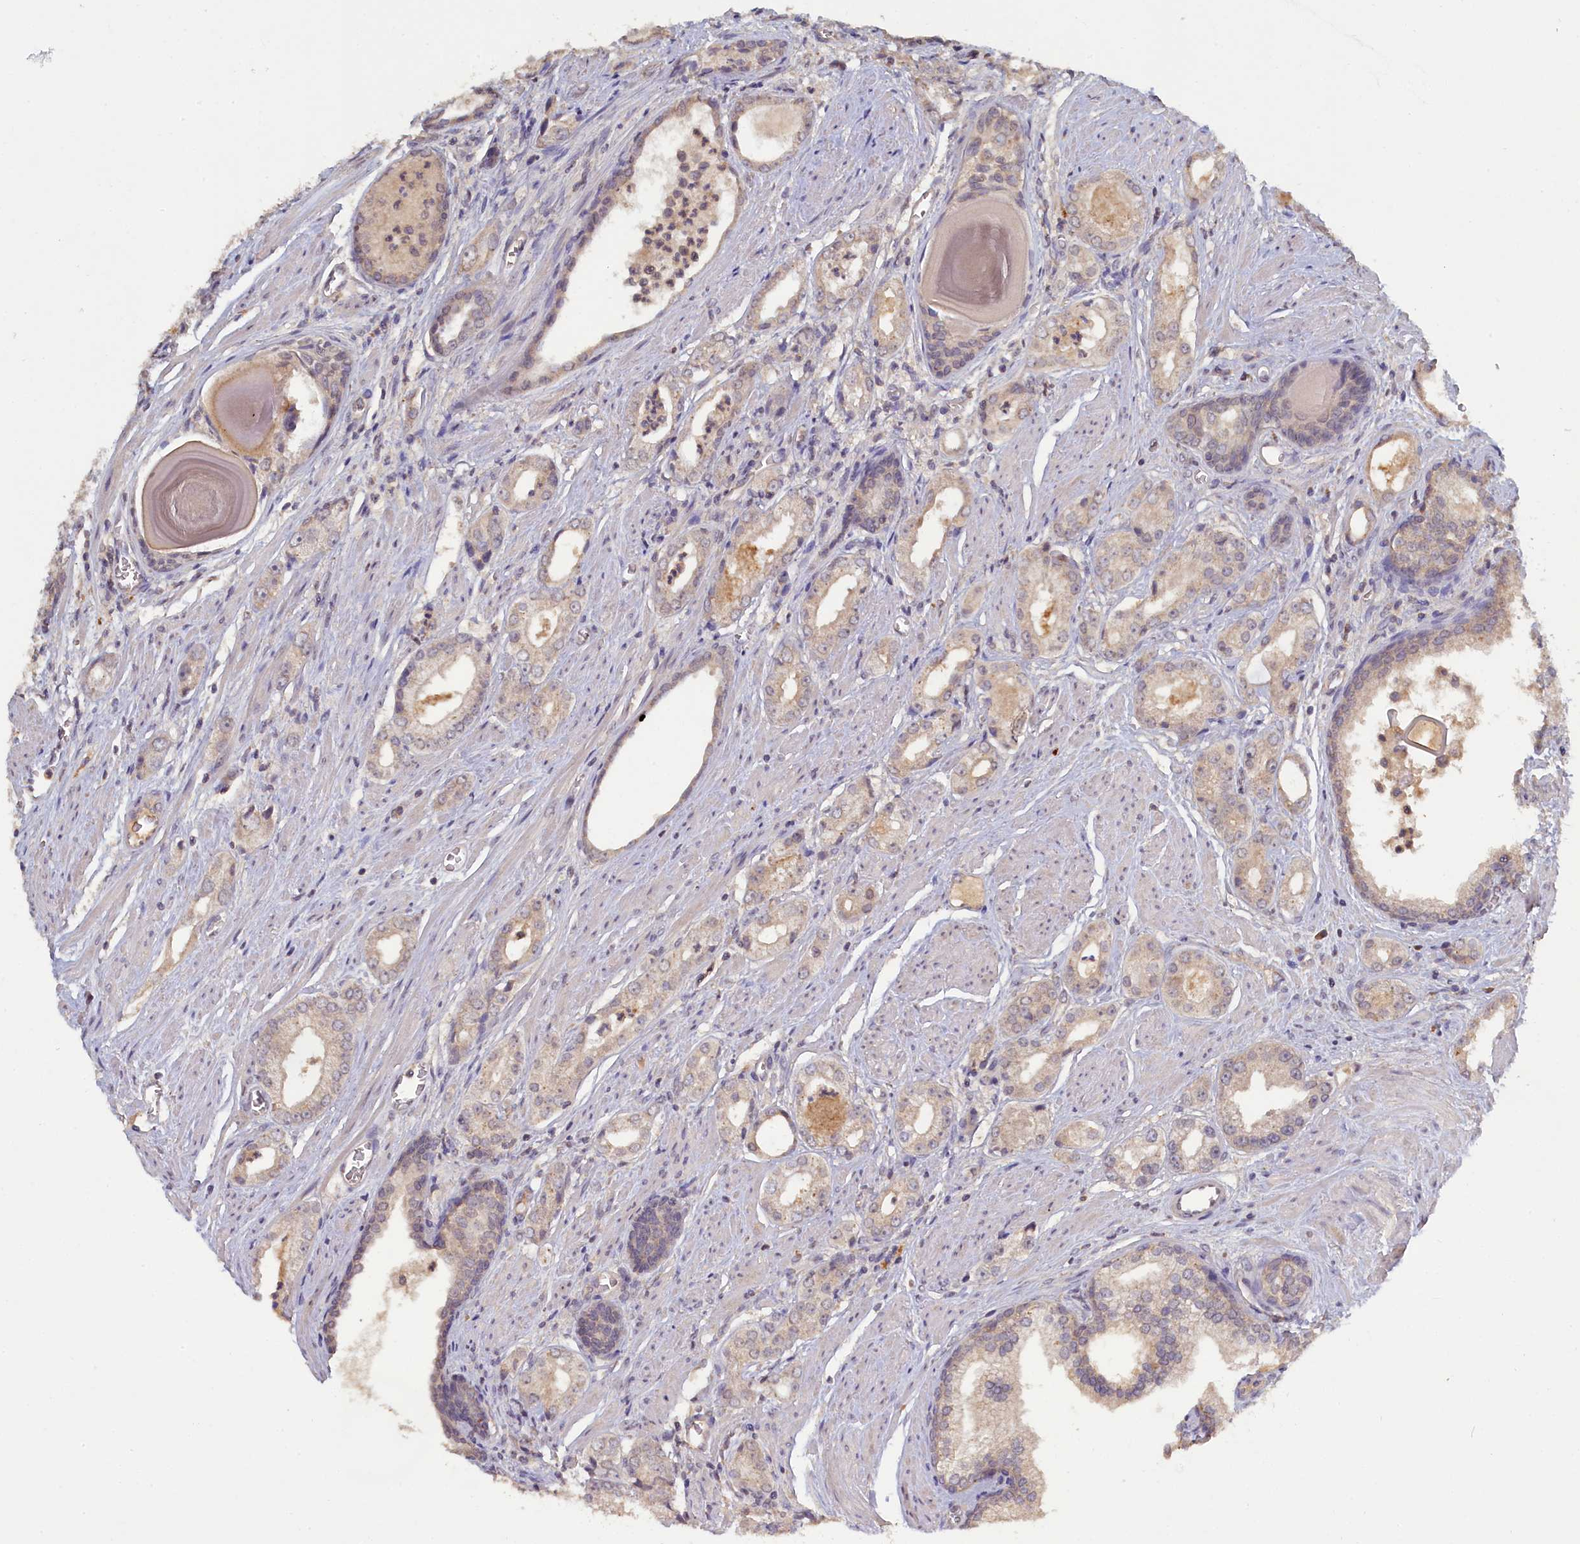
{"staining": {"intensity": "negative", "quantity": "none", "location": "none"}, "tissue": "prostate cancer", "cell_type": "Tumor cells", "image_type": "cancer", "snomed": [{"axis": "morphology", "description": "Adenocarcinoma, Low grade"}, {"axis": "topography", "description": "Prostate"}], "caption": "This is an IHC micrograph of human prostate cancer (low-grade adenocarcinoma). There is no staining in tumor cells.", "gene": "CELF5", "patient": {"sex": "male", "age": 54}}